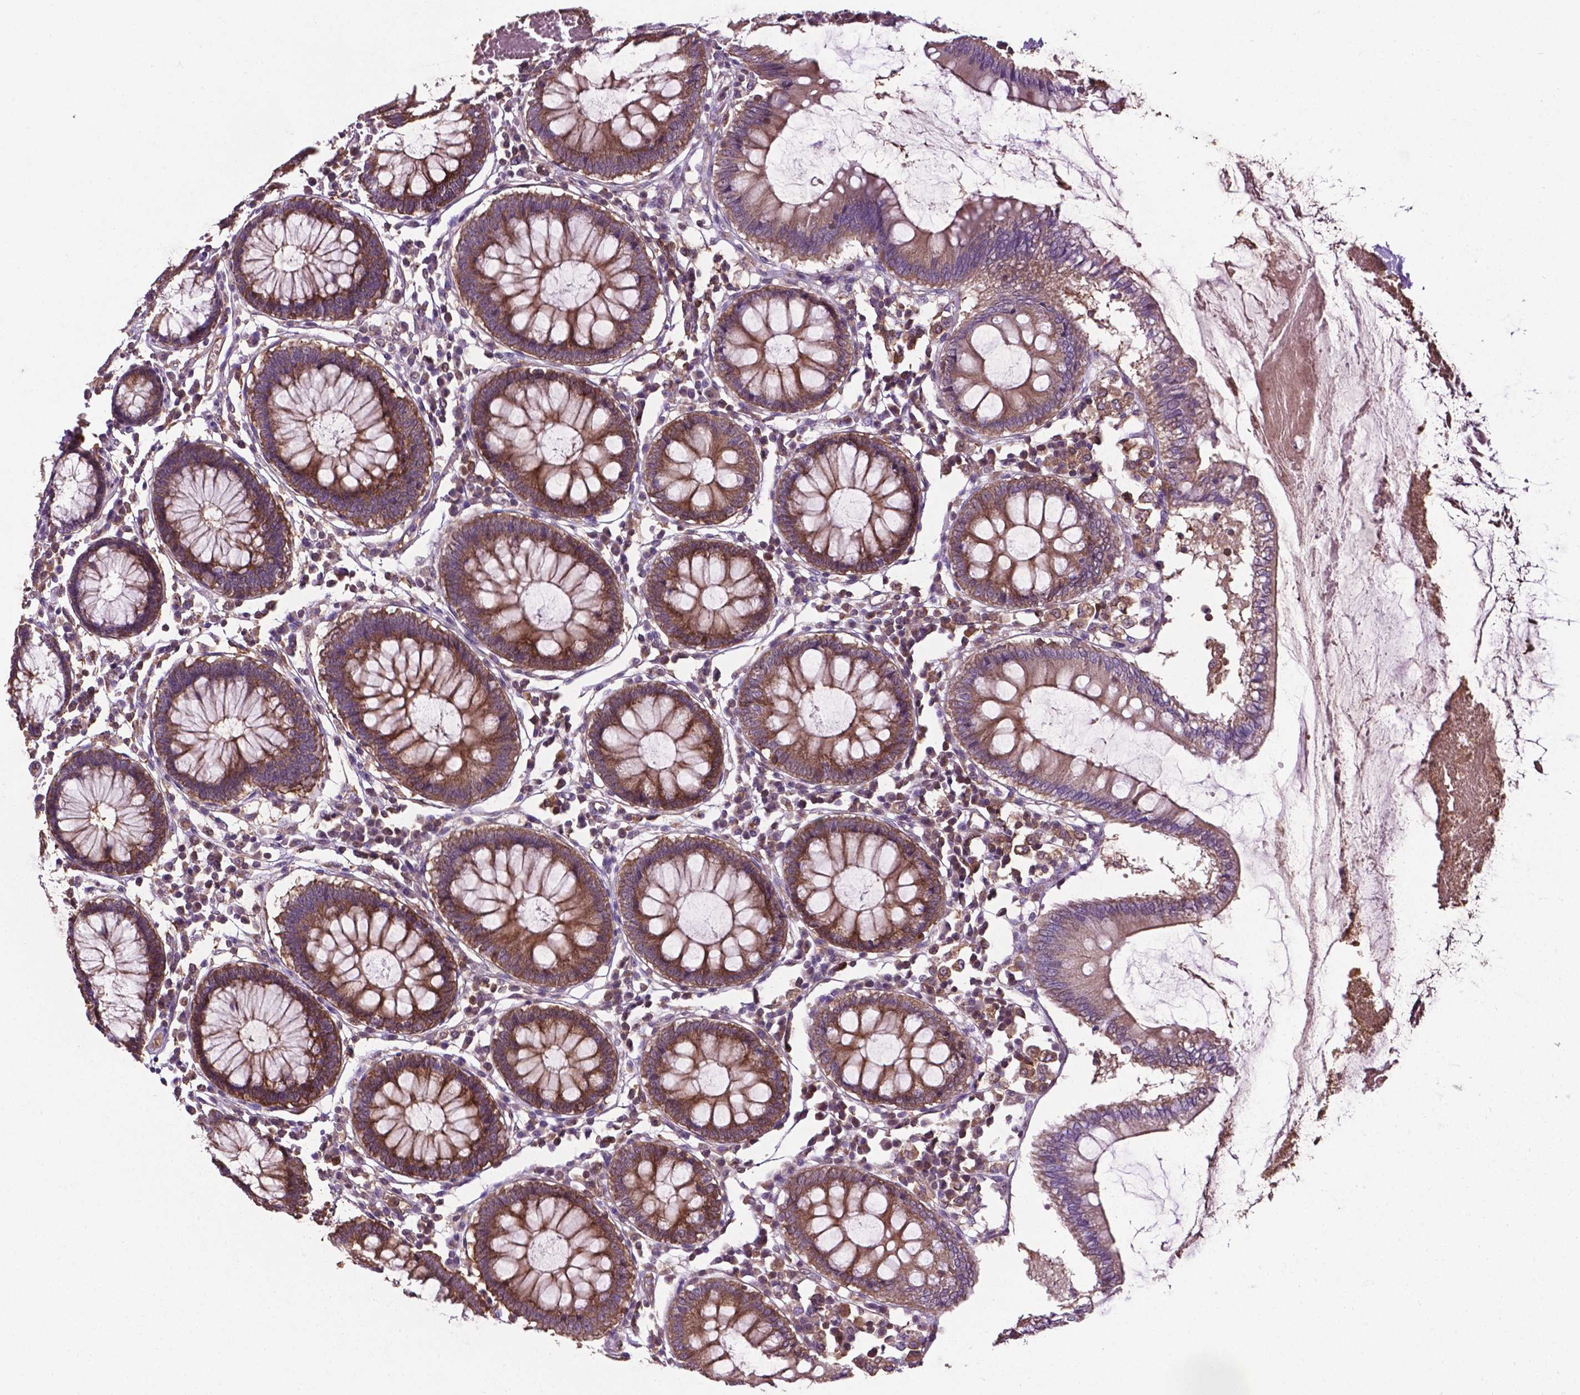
{"staining": {"intensity": "weak", "quantity": ">75%", "location": "cytoplasmic/membranous"}, "tissue": "colon", "cell_type": "Endothelial cells", "image_type": "normal", "snomed": [{"axis": "morphology", "description": "Normal tissue, NOS"}, {"axis": "morphology", "description": "Adenocarcinoma, NOS"}, {"axis": "topography", "description": "Colon"}], "caption": "Colon stained for a protein (brown) displays weak cytoplasmic/membranous positive positivity in about >75% of endothelial cells.", "gene": "SMAD3", "patient": {"sex": "male", "age": 83}}